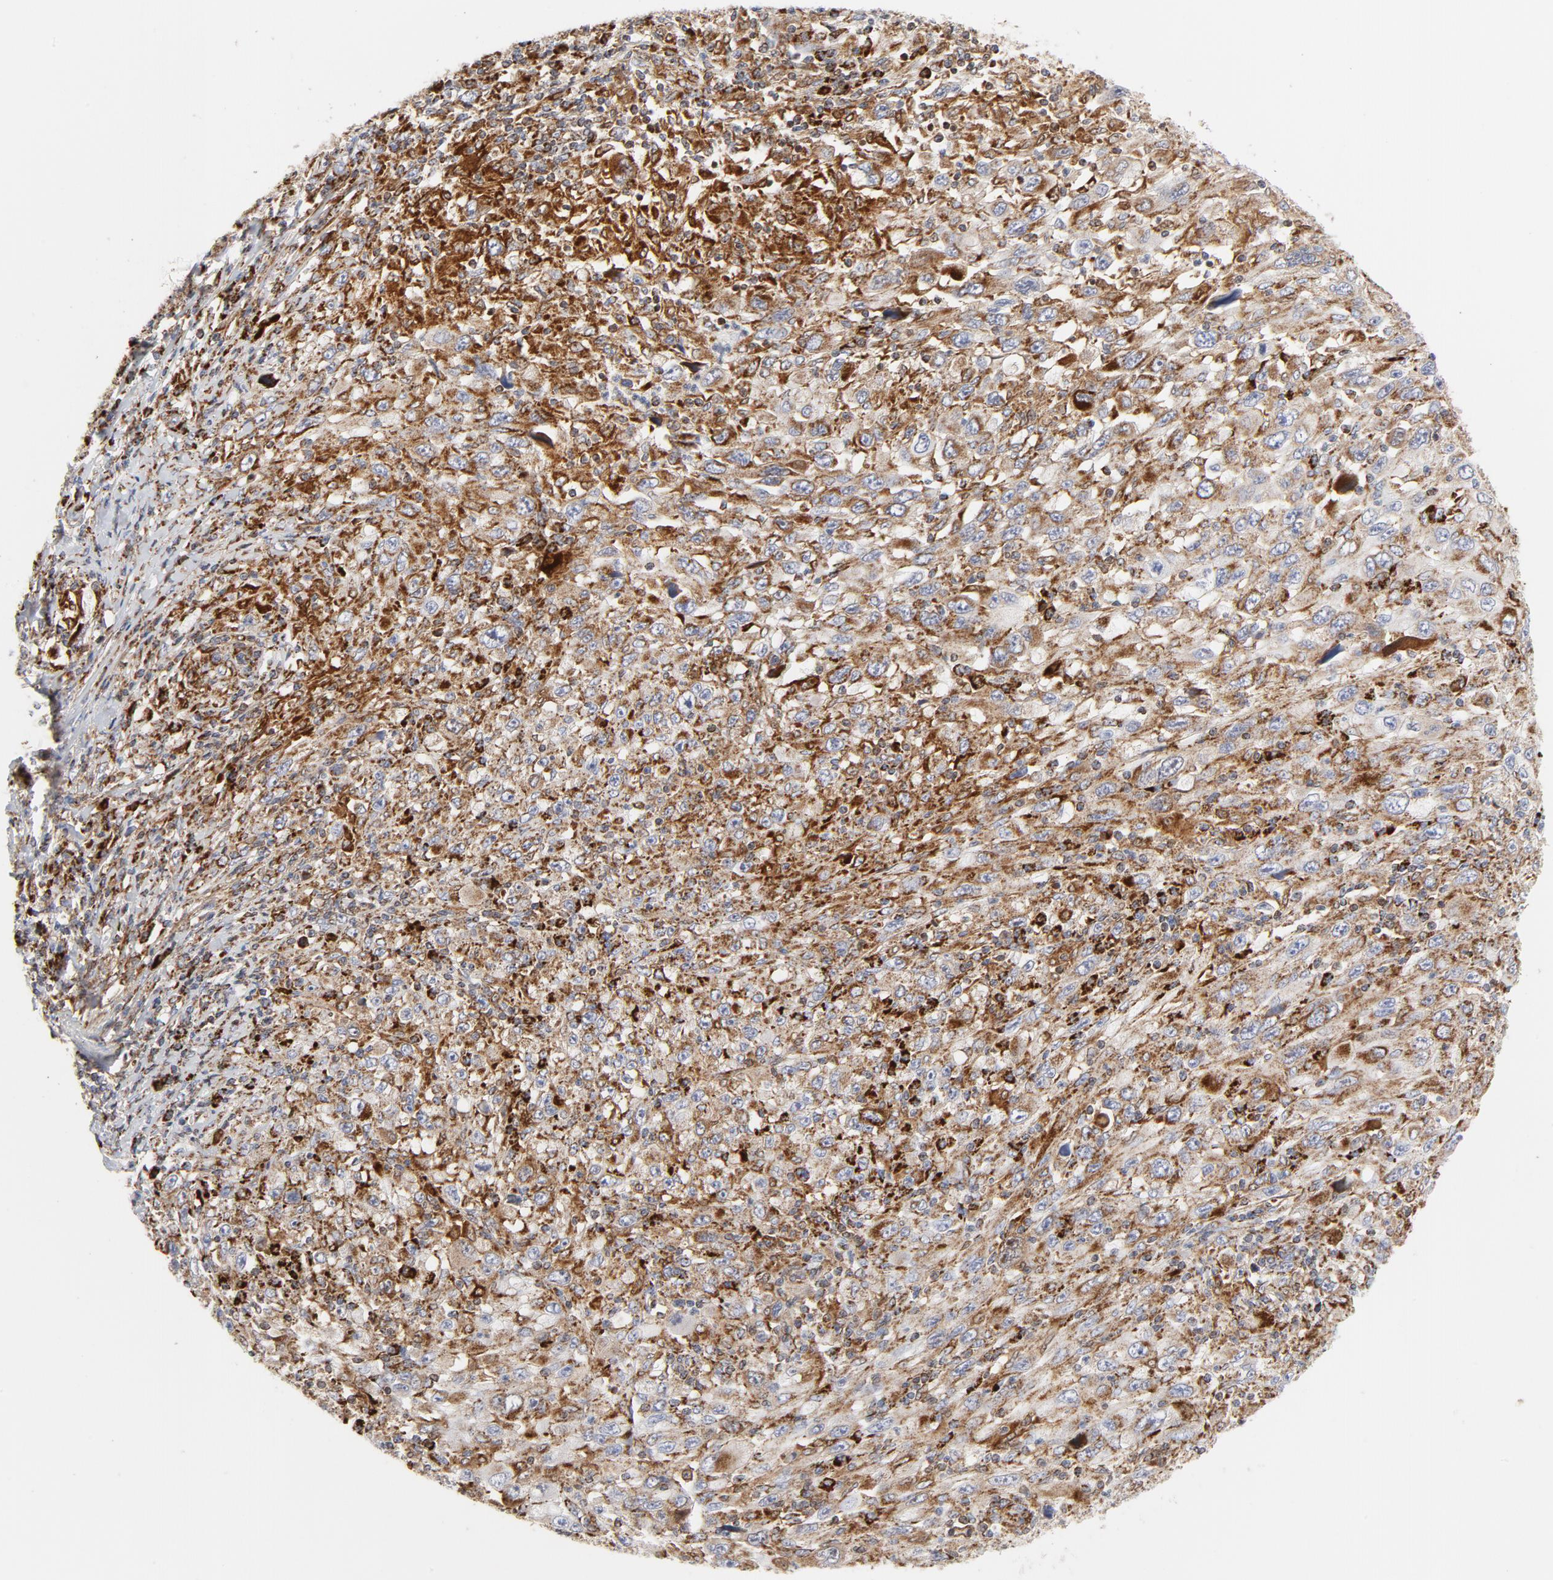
{"staining": {"intensity": "moderate", "quantity": ">75%", "location": "cytoplasmic/membranous"}, "tissue": "melanoma", "cell_type": "Tumor cells", "image_type": "cancer", "snomed": [{"axis": "morphology", "description": "Malignant melanoma, Metastatic site"}, {"axis": "topography", "description": "Skin"}], "caption": "A histopathology image showing moderate cytoplasmic/membranous staining in approximately >75% of tumor cells in malignant melanoma (metastatic site), as visualized by brown immunohistochemical staining.", "gene": "CYCS", "patient": {"sex": "female", "age": 56}}